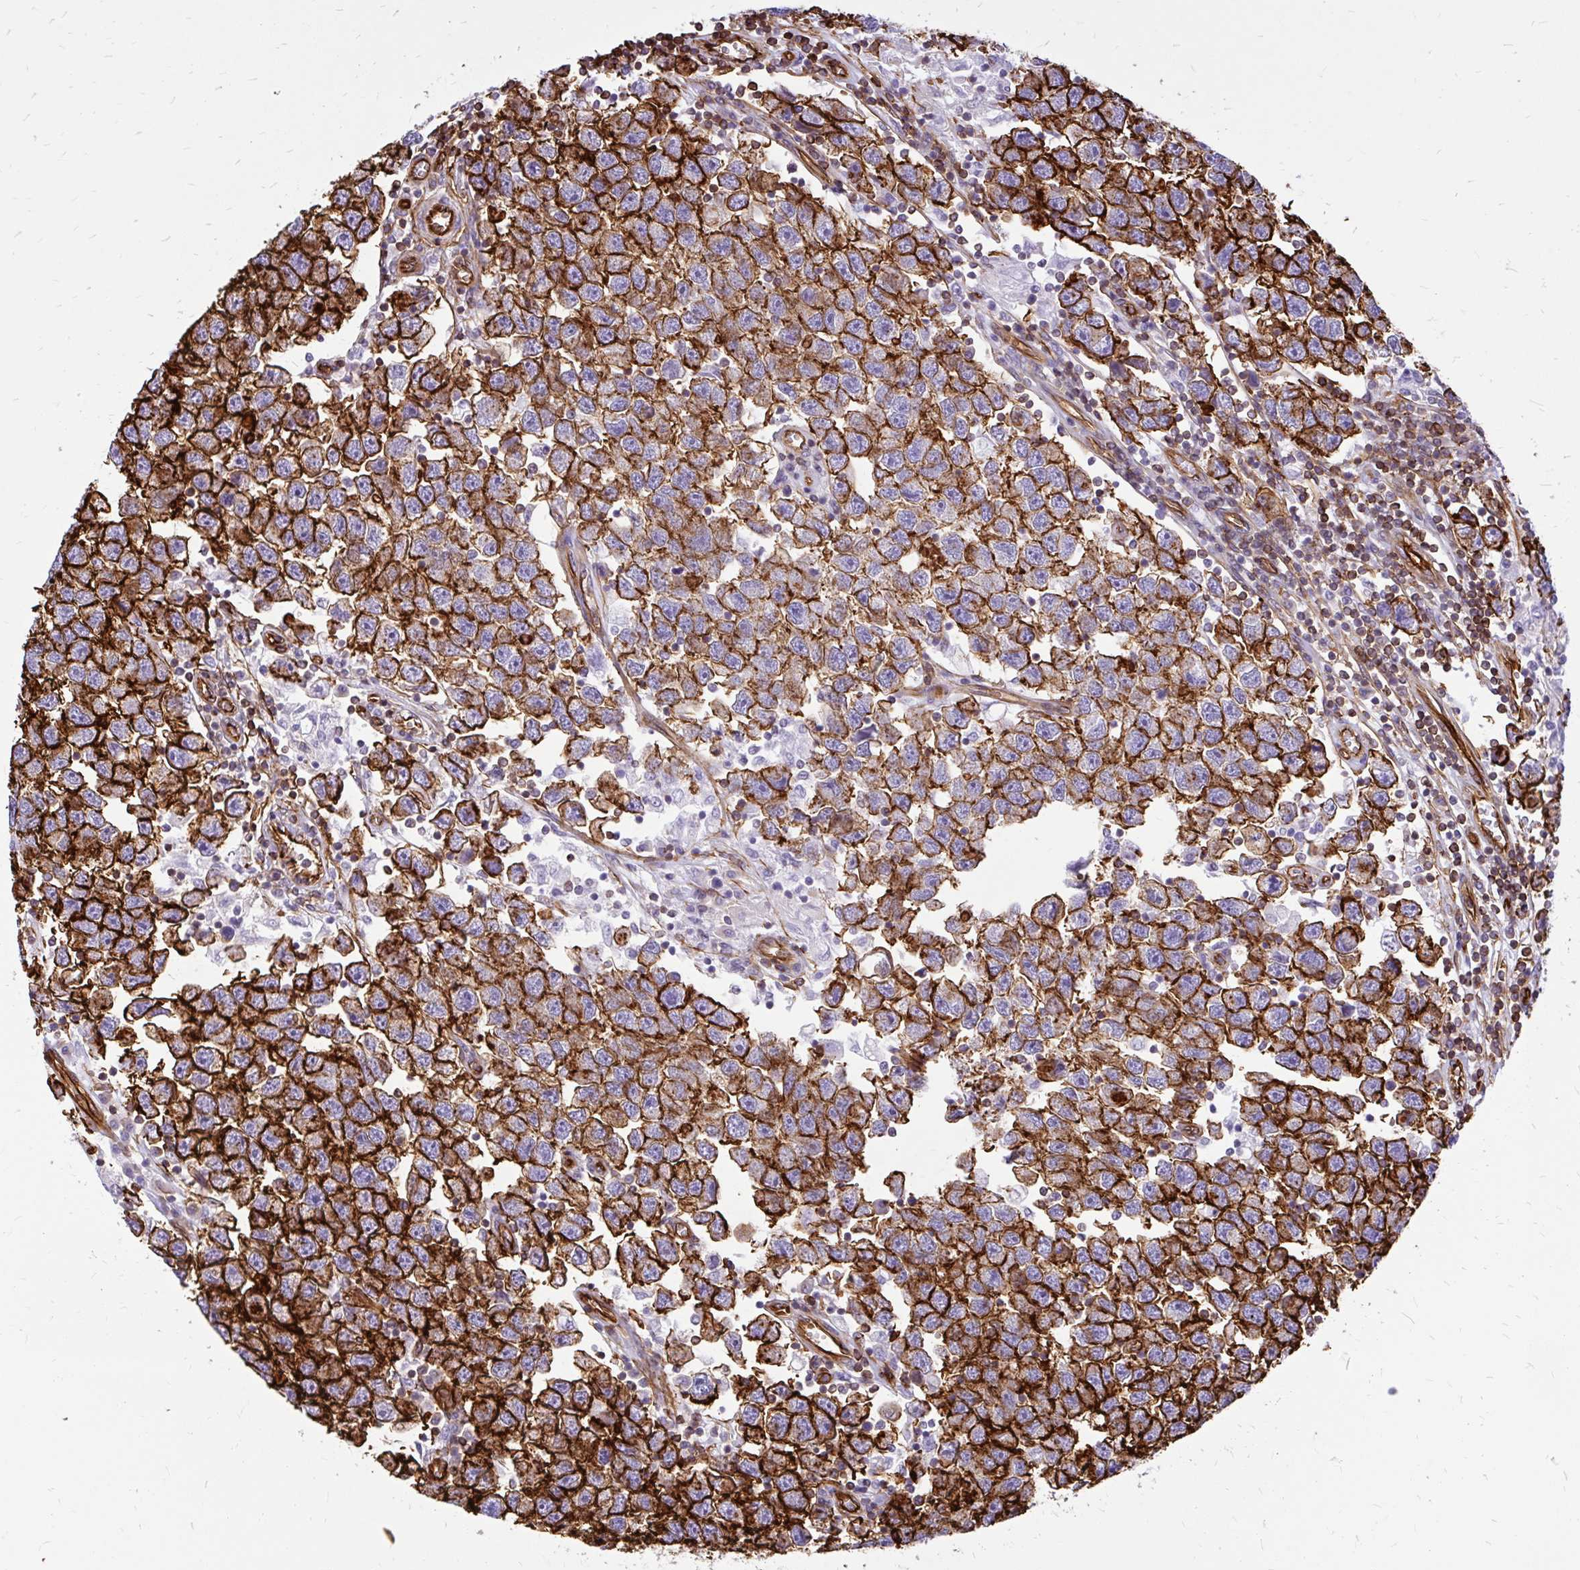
{"staining": {"intensity": "strong", "quantity": ">75%", "location": "cytoplasmic/membranous"}, "tissue": "testis cancer", "cell_type": "Tumor cells", "image_type": "cancer", "snomed": [{"axis": "morphology", "description": "Seminoma, NOS"}, {"axis": "topography", "description": "Testis"}], "caption": "Testis seminoma stained with DAB immunohistochemistry shows high levels of strong cytoplasmic/membranous expression in approximately >75% of tumor cells. (DAB IHC with brightfield microscopy, high magnification).", "gene": "MAP1LC3B", "patient": {"sex": "male", "age": 26}}